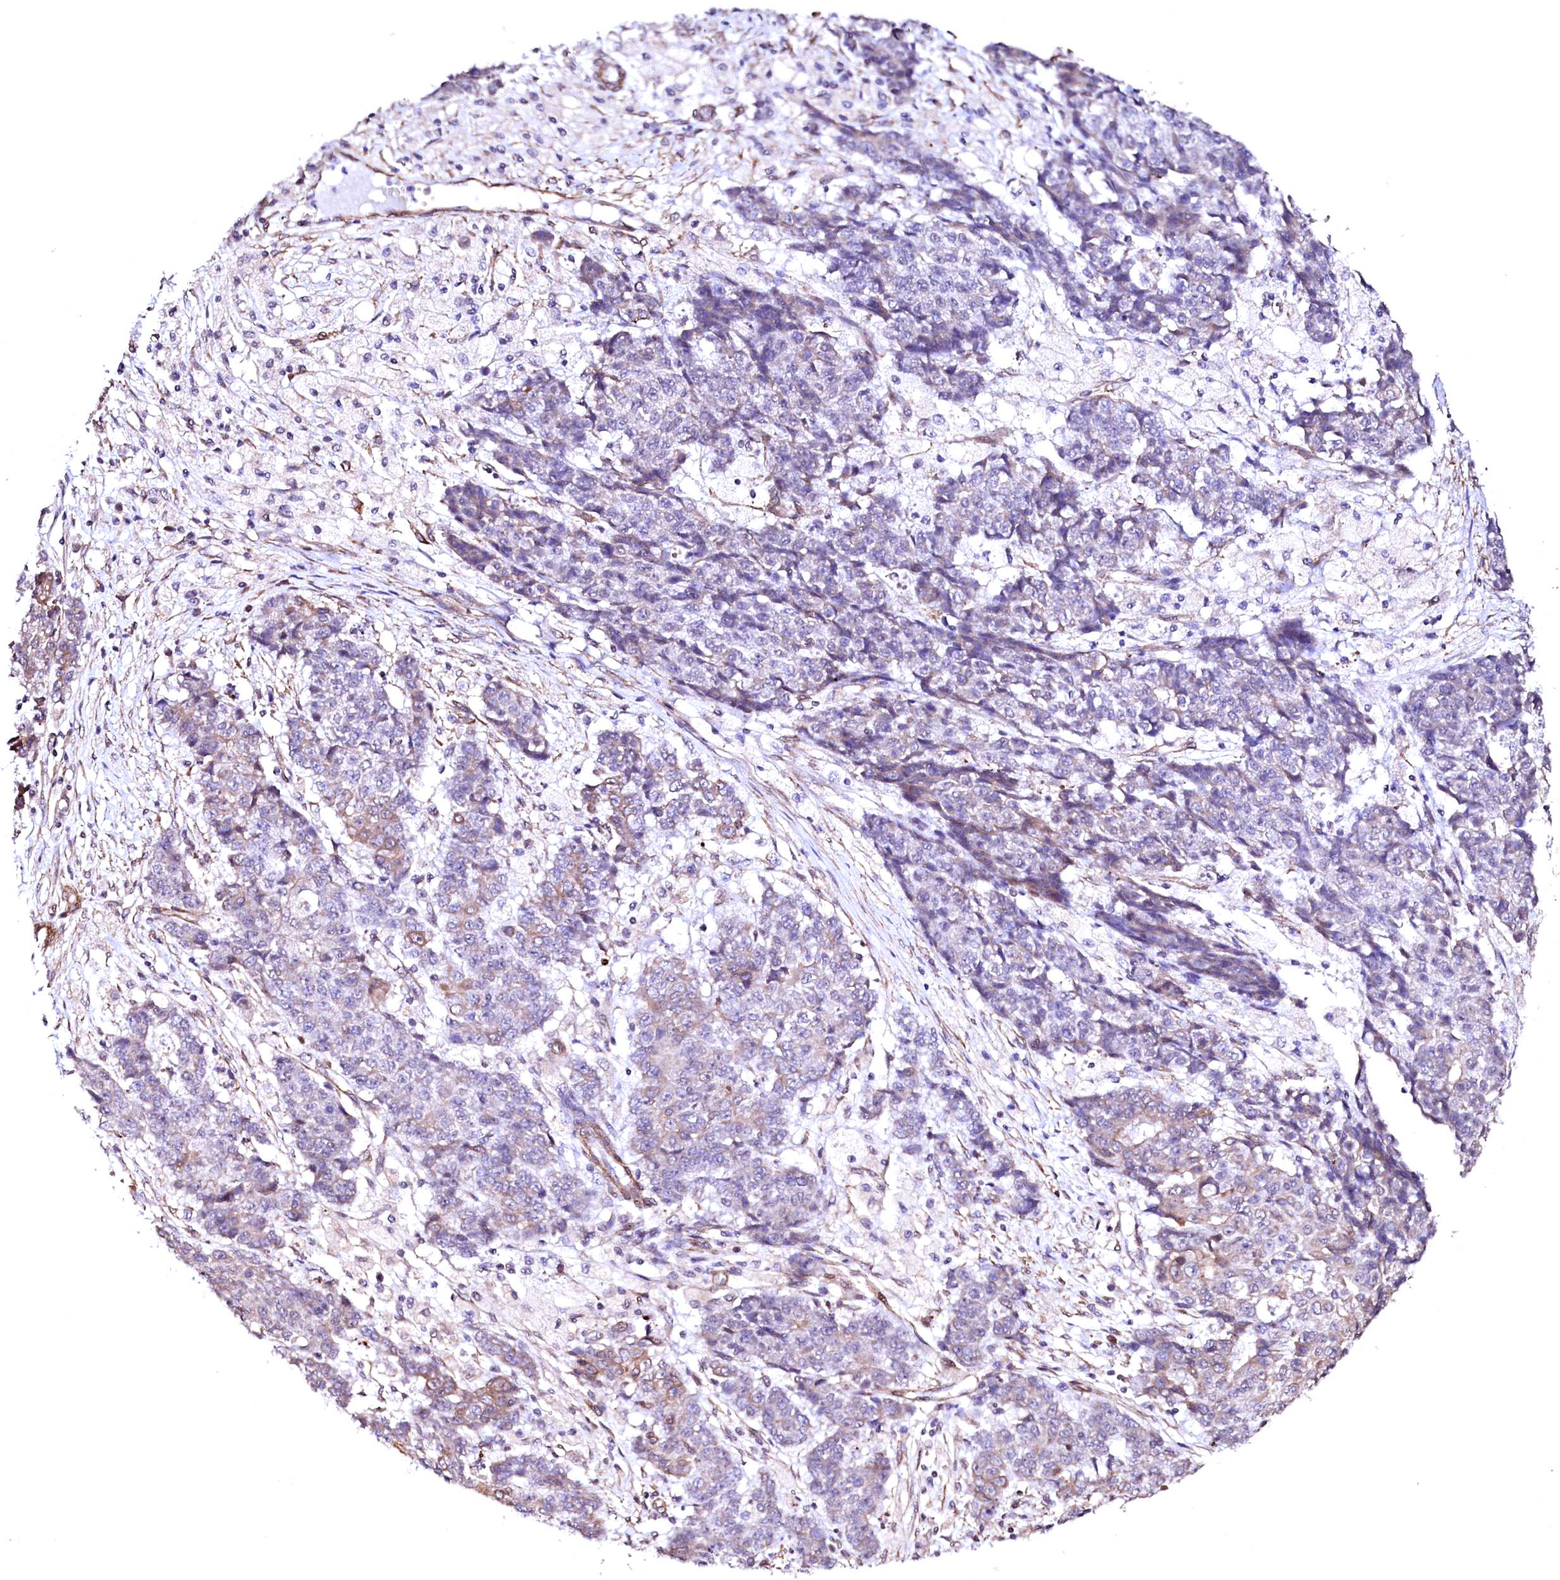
{"staining": {"intensity": "weak", "quantity": "<25%", "location": "cytoplasmic/membranous"}, "tissue": "ovarian cancer", "cell_type": "Tumor cells", "image_type": "cancer", "snomed": [{"axis": "morphology", "description": "Carcinoma, endometroid"}, {"axis": "topography", "description": "Ovary"}], "caption": "A histopathology image of ovarian endometroid carcinoma stained for a protein demonstrates no brown staining in tumor cells.", "gene": "GPR176", "patient": {"sex": "female", "age": 42}}